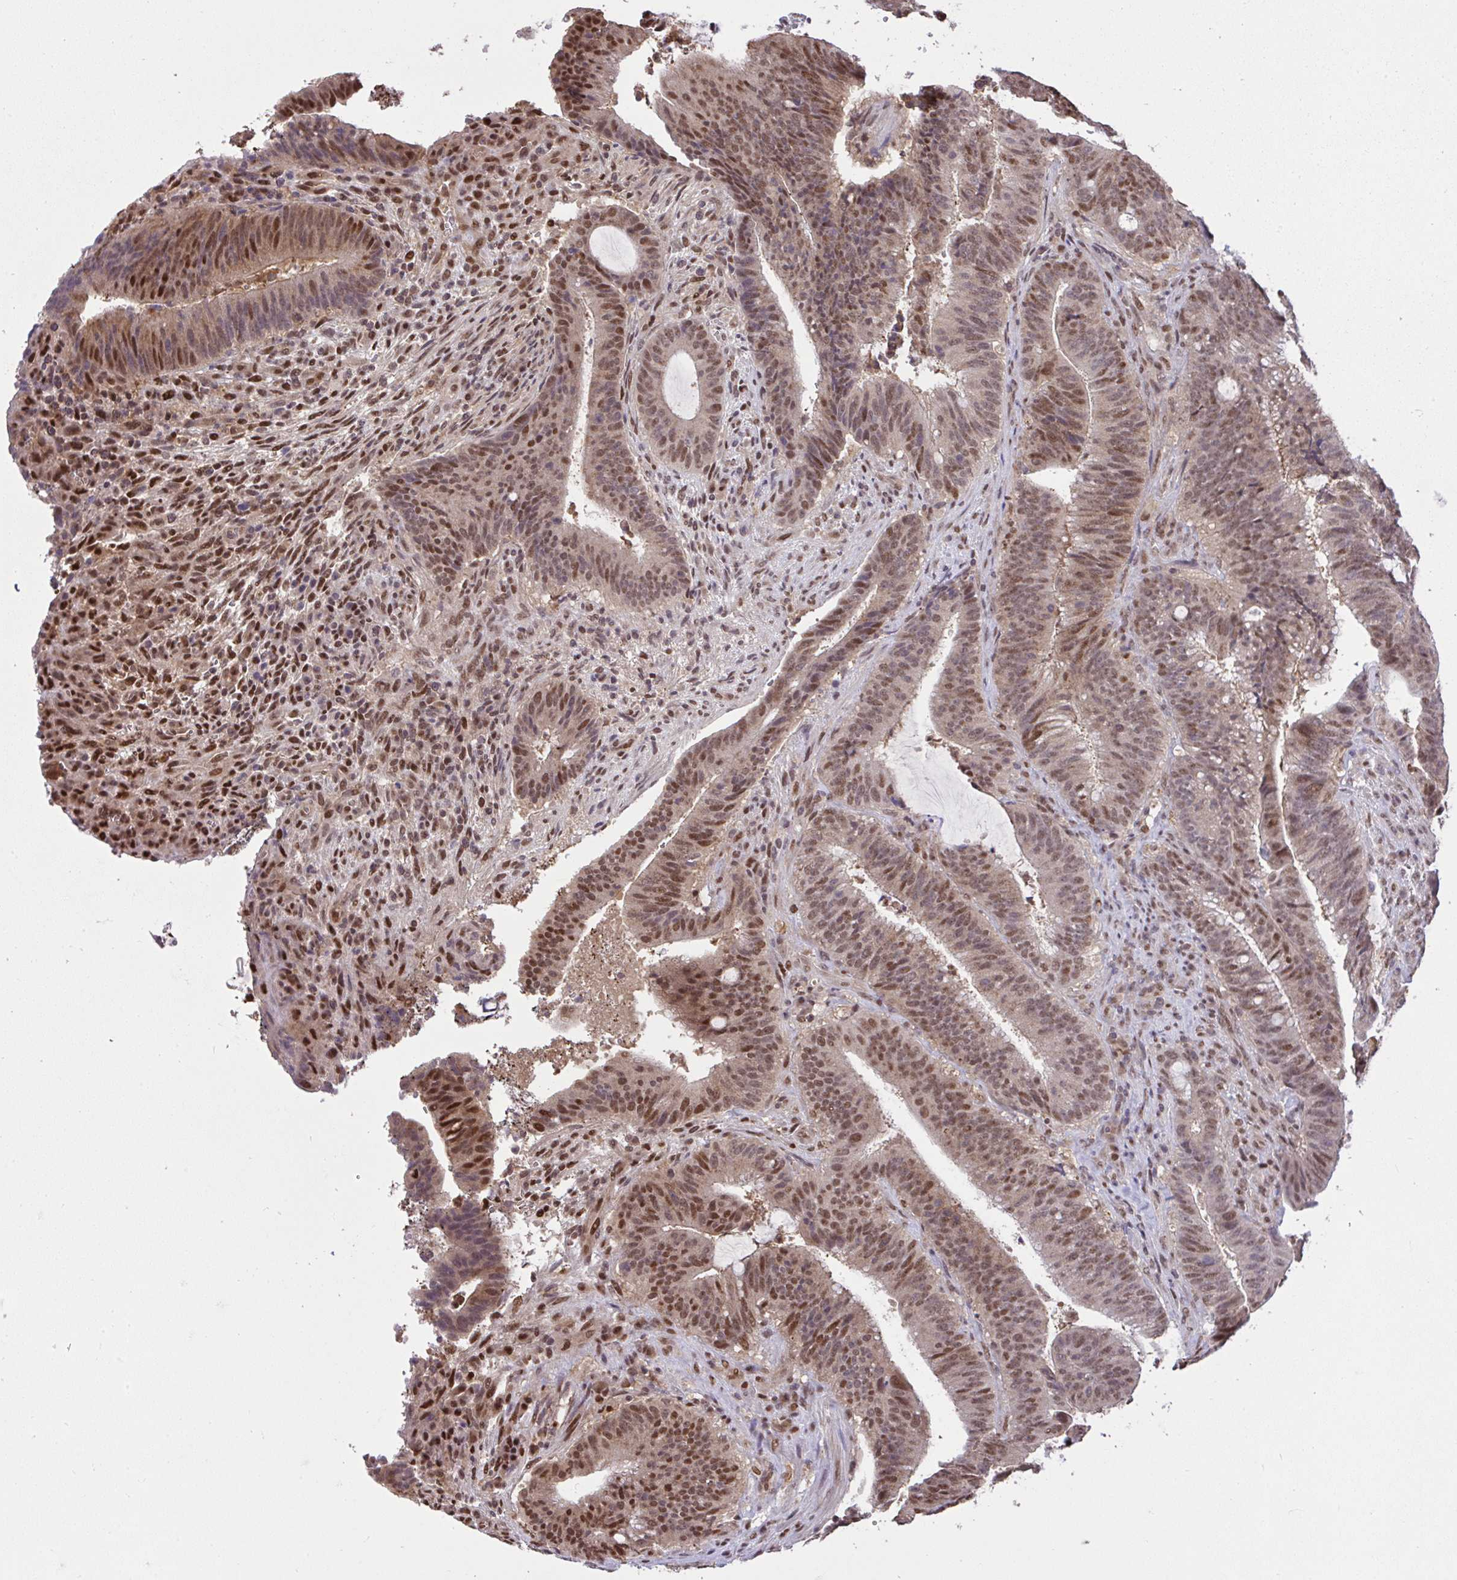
{"staining": {"intensity": "moderate", "quantity": ">75%", "location": "nuclear"}, "tissue": "colorectal cancer", "cell_type": "Tumor cells", "image_type": "cancer", "snomed": [{"axis": "morphology", "description": "Adenocarcinoma, NOS"}, {"axis": "topography", "description": "Colon"}], "caption": "Protein positivity by immunohistochemistry shows moderate nuclear positivity in about >75% of tumor cells in colorectal cancer.", "gene": "GLIS3", "patient": {"sex": "female", "age": 43}}